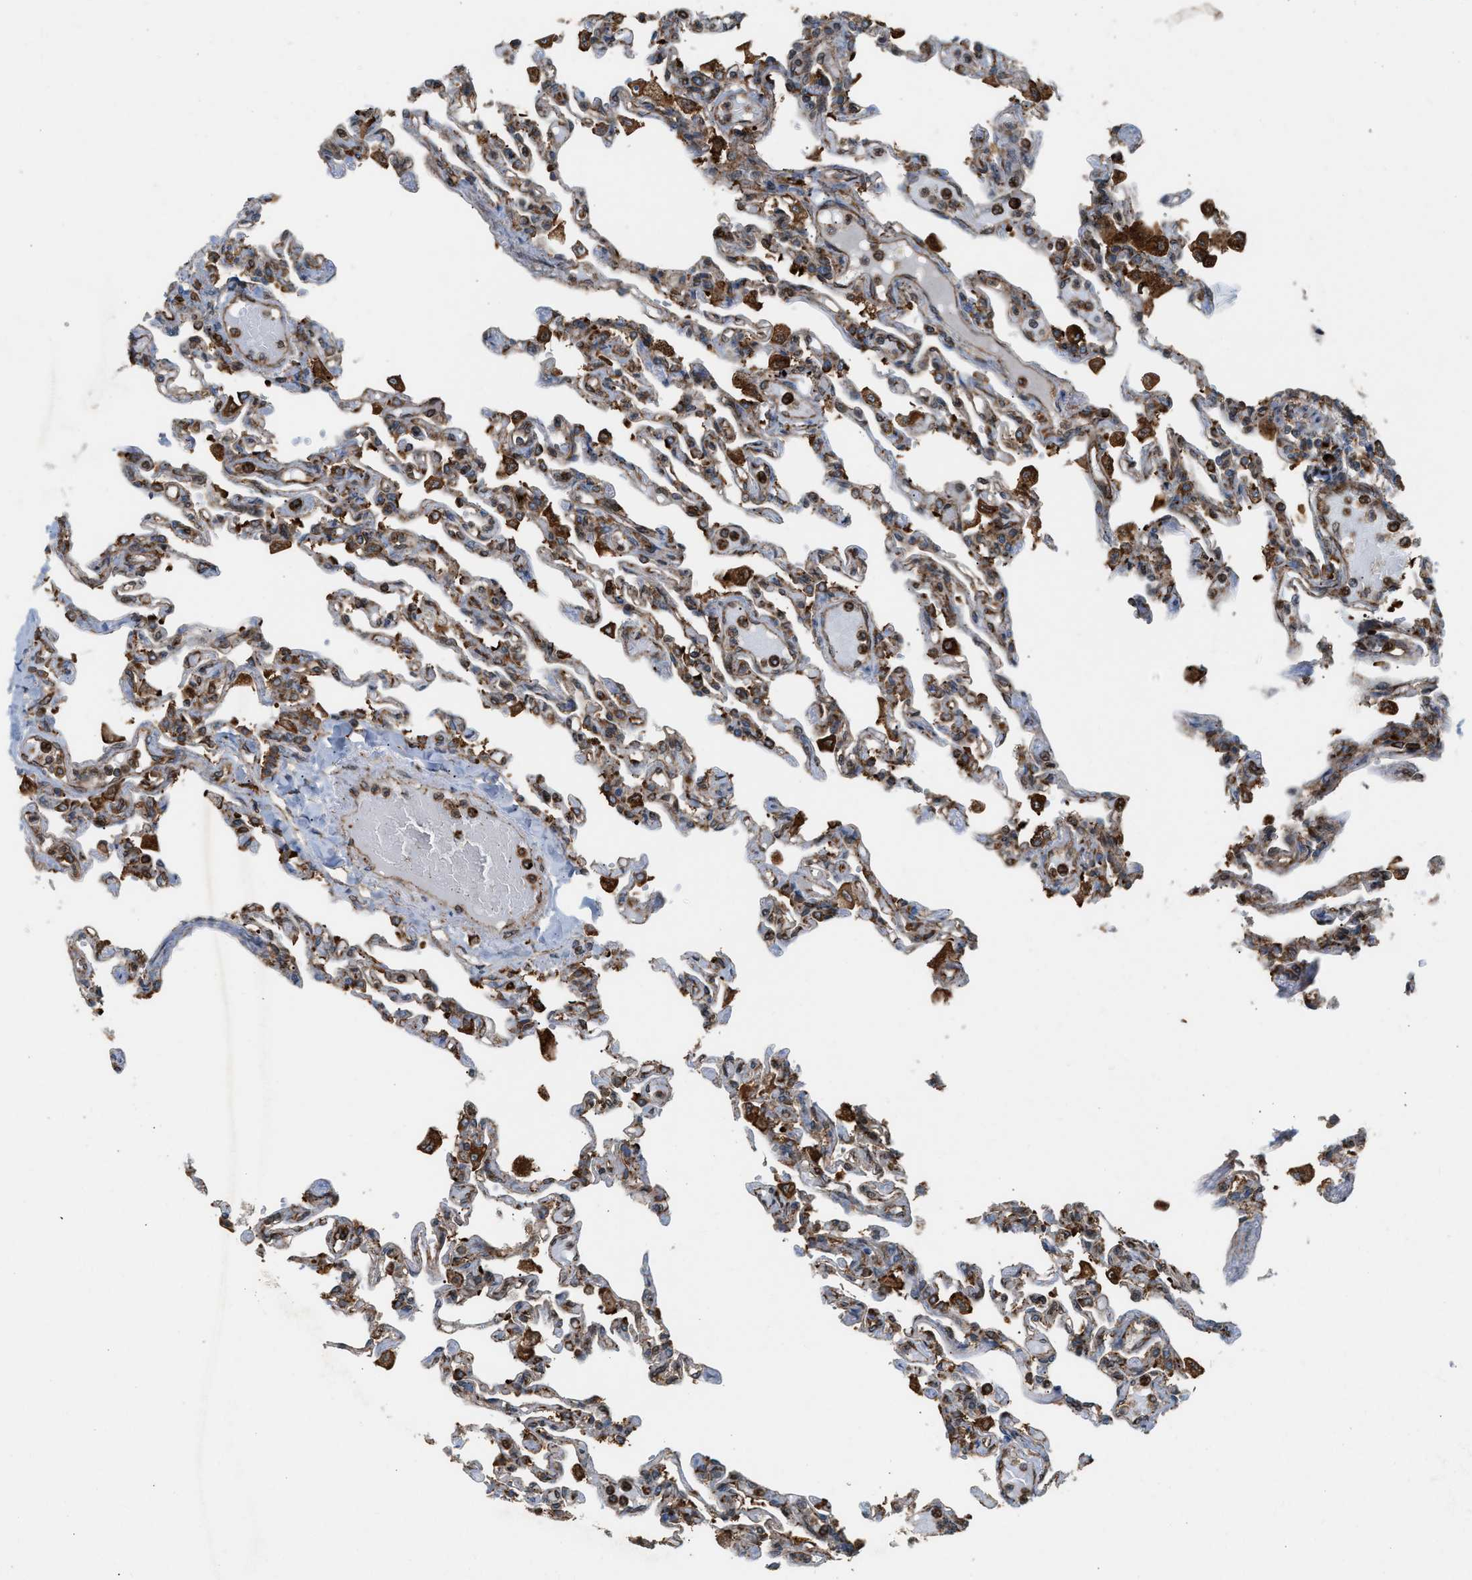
{"staining": {"intensity": "strong", "quantity": ">75%", "location": "cytoplasmic/membranous"}, "tissue": "lung", "cell_type": "Alveolar cells", "image_type": "normal", "snomed": [{"axis": "morphology", "description": "Normal tissue, NOS"}, {"axis": "topography", "description": "Lung"}], "caption": "Strong cytoplasmic/membranous positivity for a protein is seen in approximately >75% of alveolar cells of benign lung using immunohistochemistry (IHC).", "gene": "BAIAP2L1", "patient": {"sex": "male", "age": 21}}